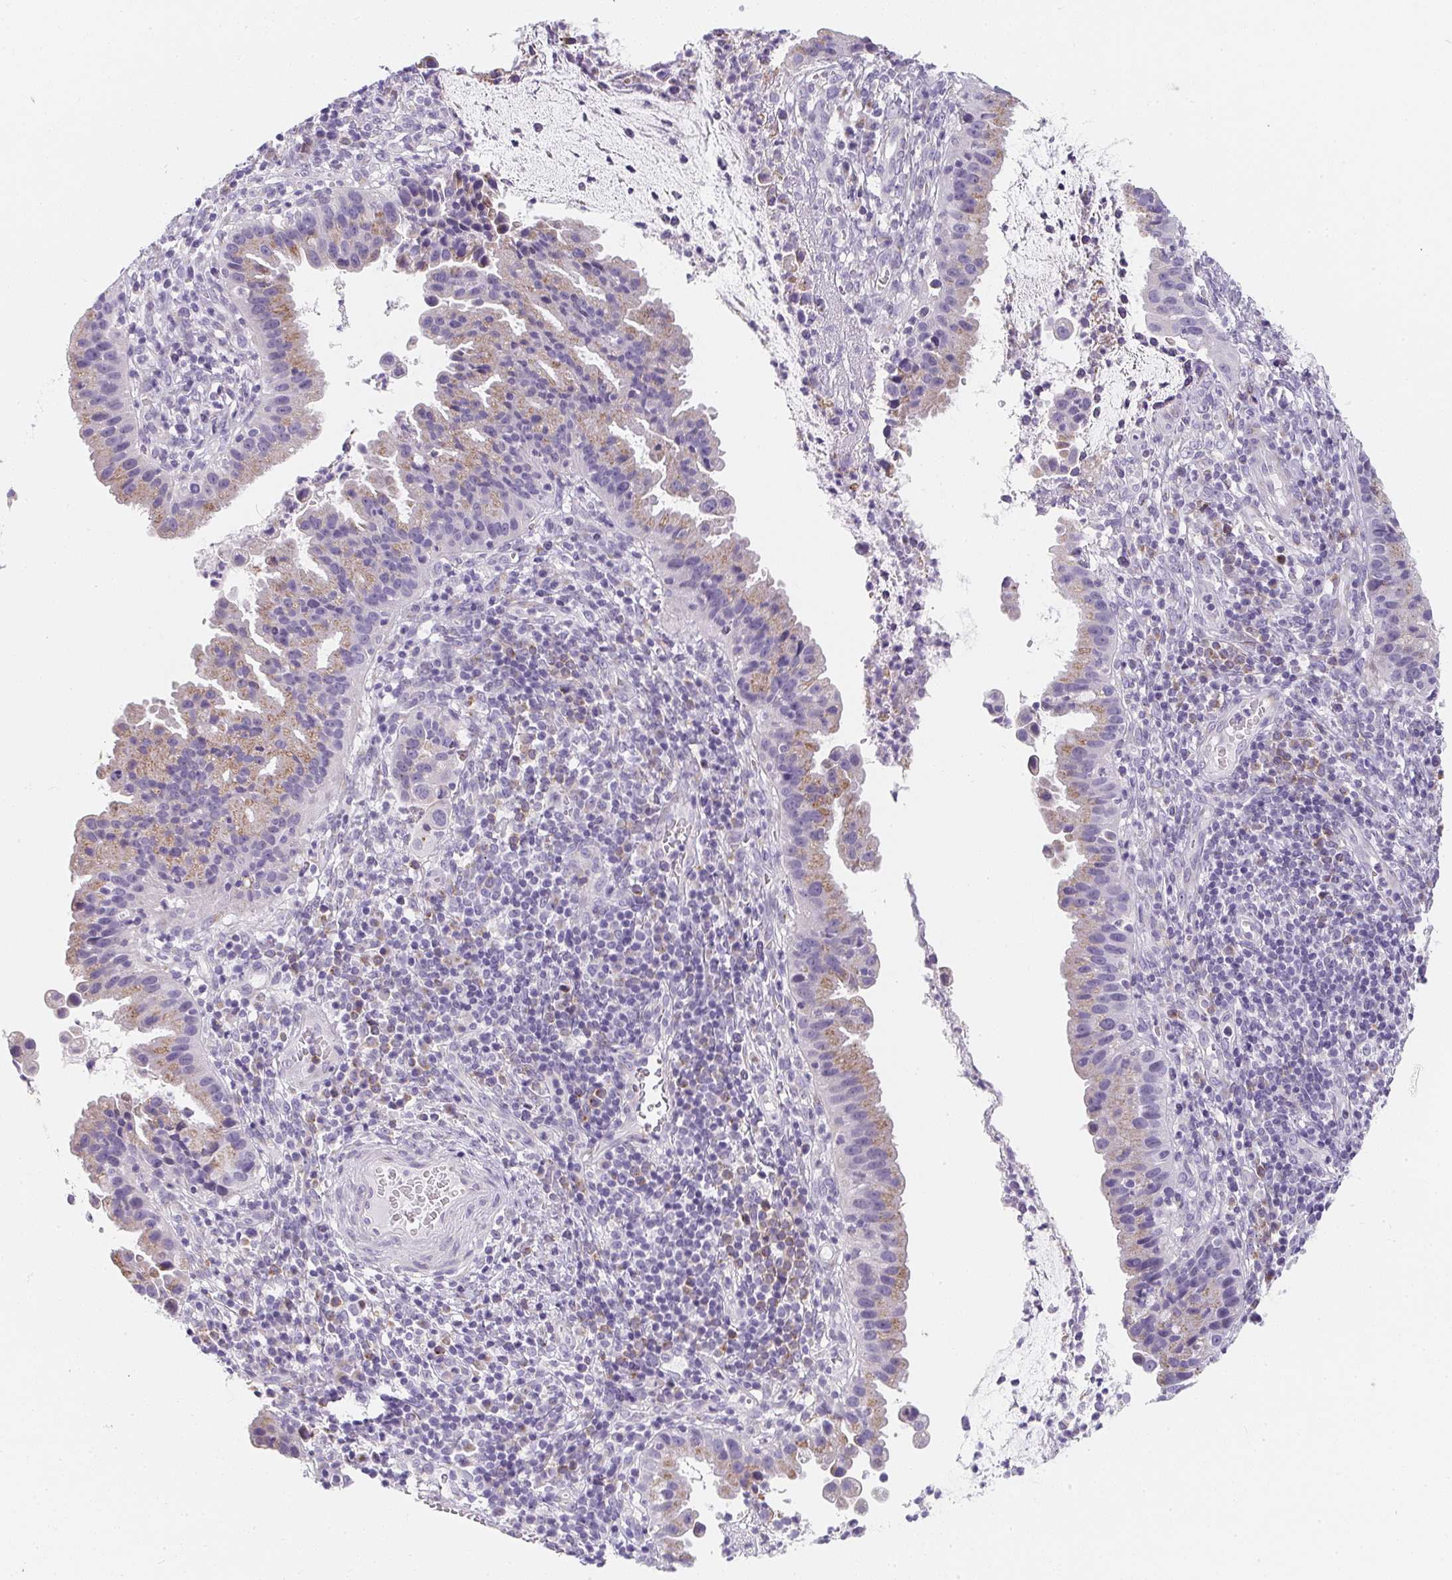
{"staining": {"intensity": "moderate", "quantity": "25%-75%", "location": "cytoplasmic/membranous"}, "tissue": "cervical cancer", "cell_type": "Tumor cells", "image_type": "cancer", "snomed": [{"axis": "morphology", "description": "Adenocarcinoma, NOS"}, {"axis": "topography", "description": "Cervix"}], "caption": "Immunohistochemical staining of adenocarcinoma (cervical) displays moderate cytoplasmic/membranous protein positivity in approximately 25%-75% of tumor cells.", "gene": "MAP1A", "patient": {"sex": "female", "age": 34}}